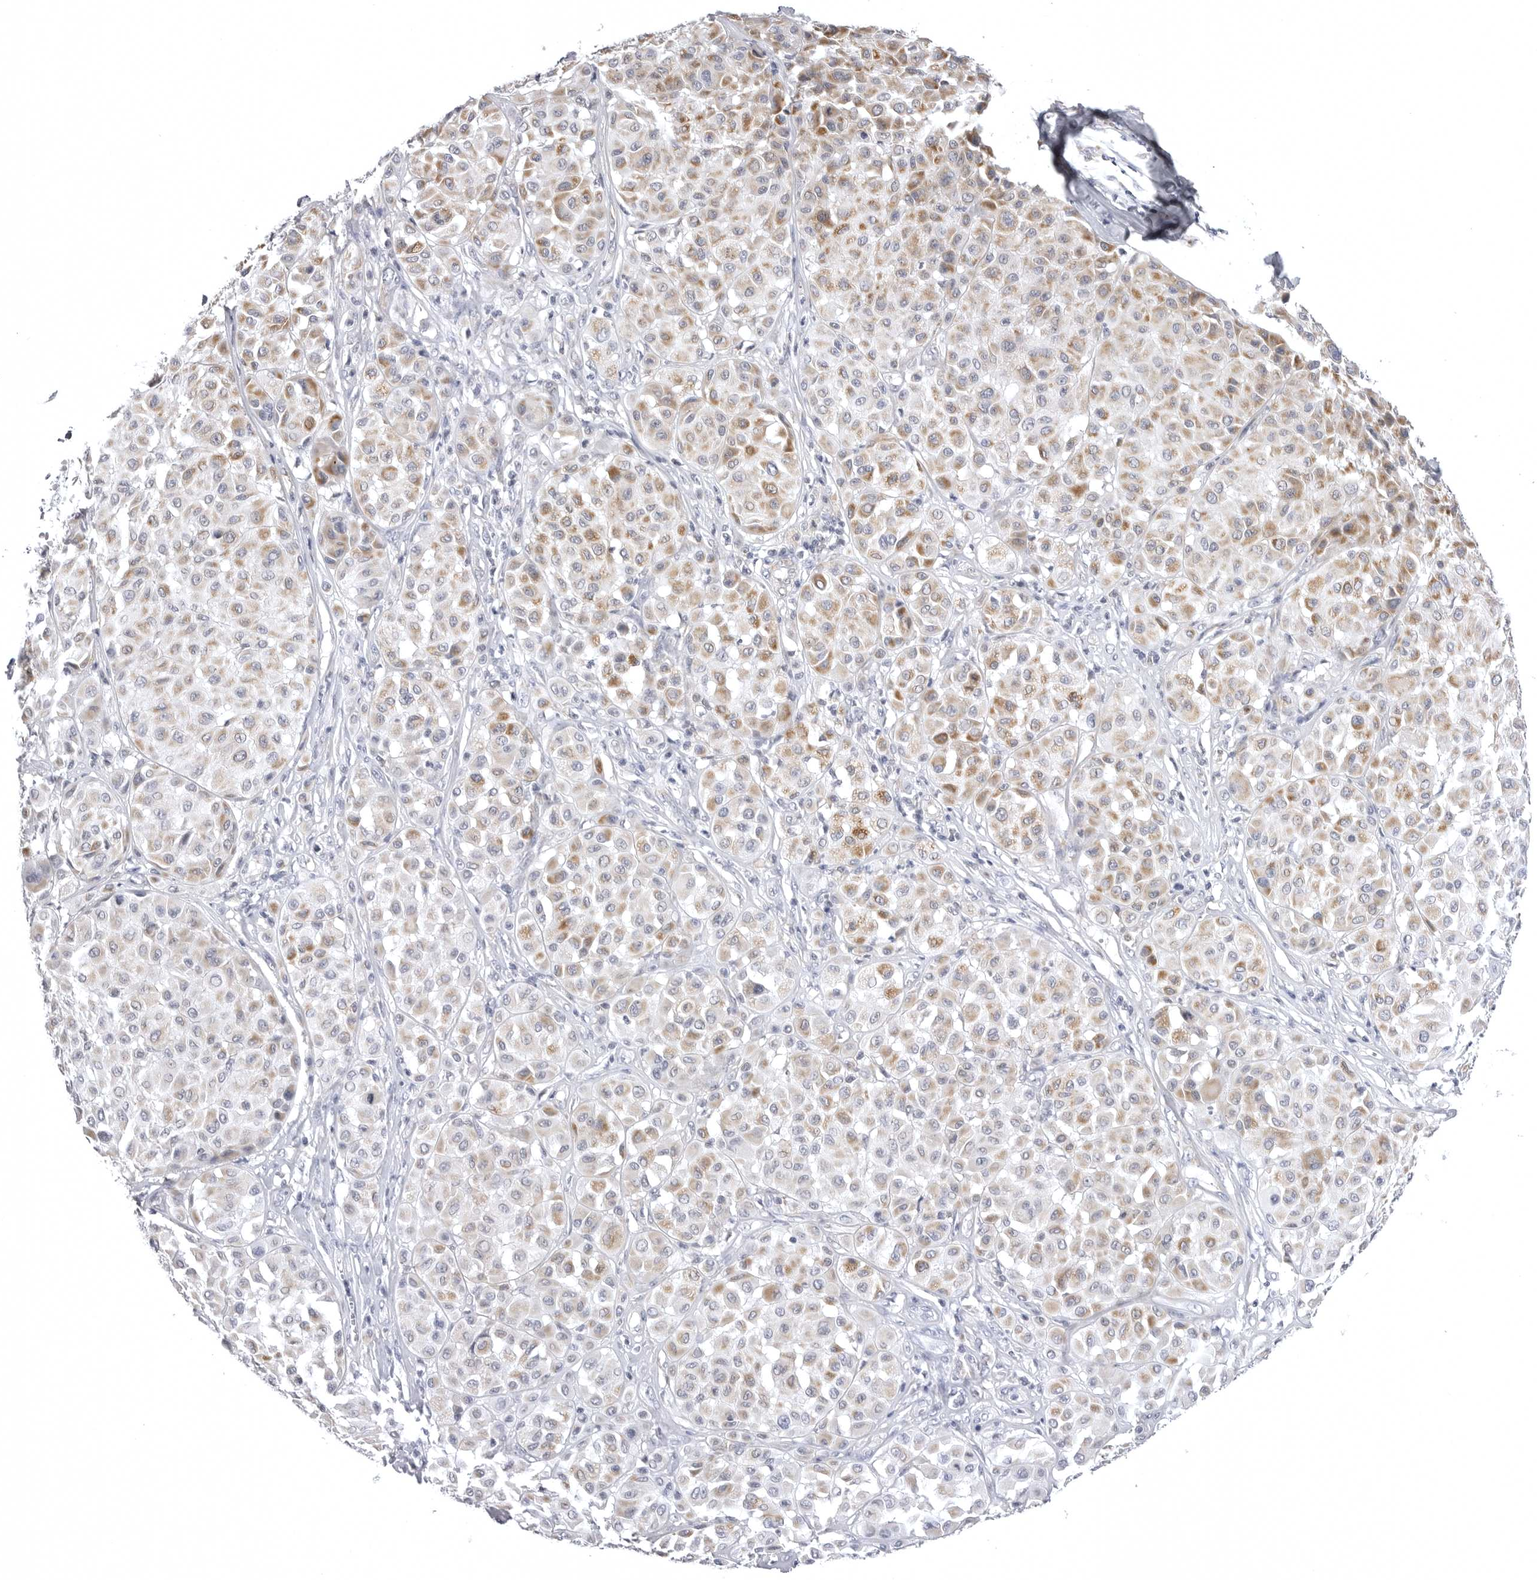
{"staining": {"intensity": "moderate", "quantity": "<25%", "location": "cytoplasmic/membranous"}, "tissue": "melanoma", "cell_type": "Tumor cells", "image_type": "cancer", "snomed": [{"axis": "morphology", "description": "Malignant melanoma, Metastatic site"}, {"axis": "topography", "description": "Soft tissue"}], "caption": "Melanoma was stained to show a protein in brown. There is low levels of moderate cytoplasmic/membranous expression in about <25% of tumor cells.", "gene": "TUFM", "patient": {"sex": "male", "age": 41}}